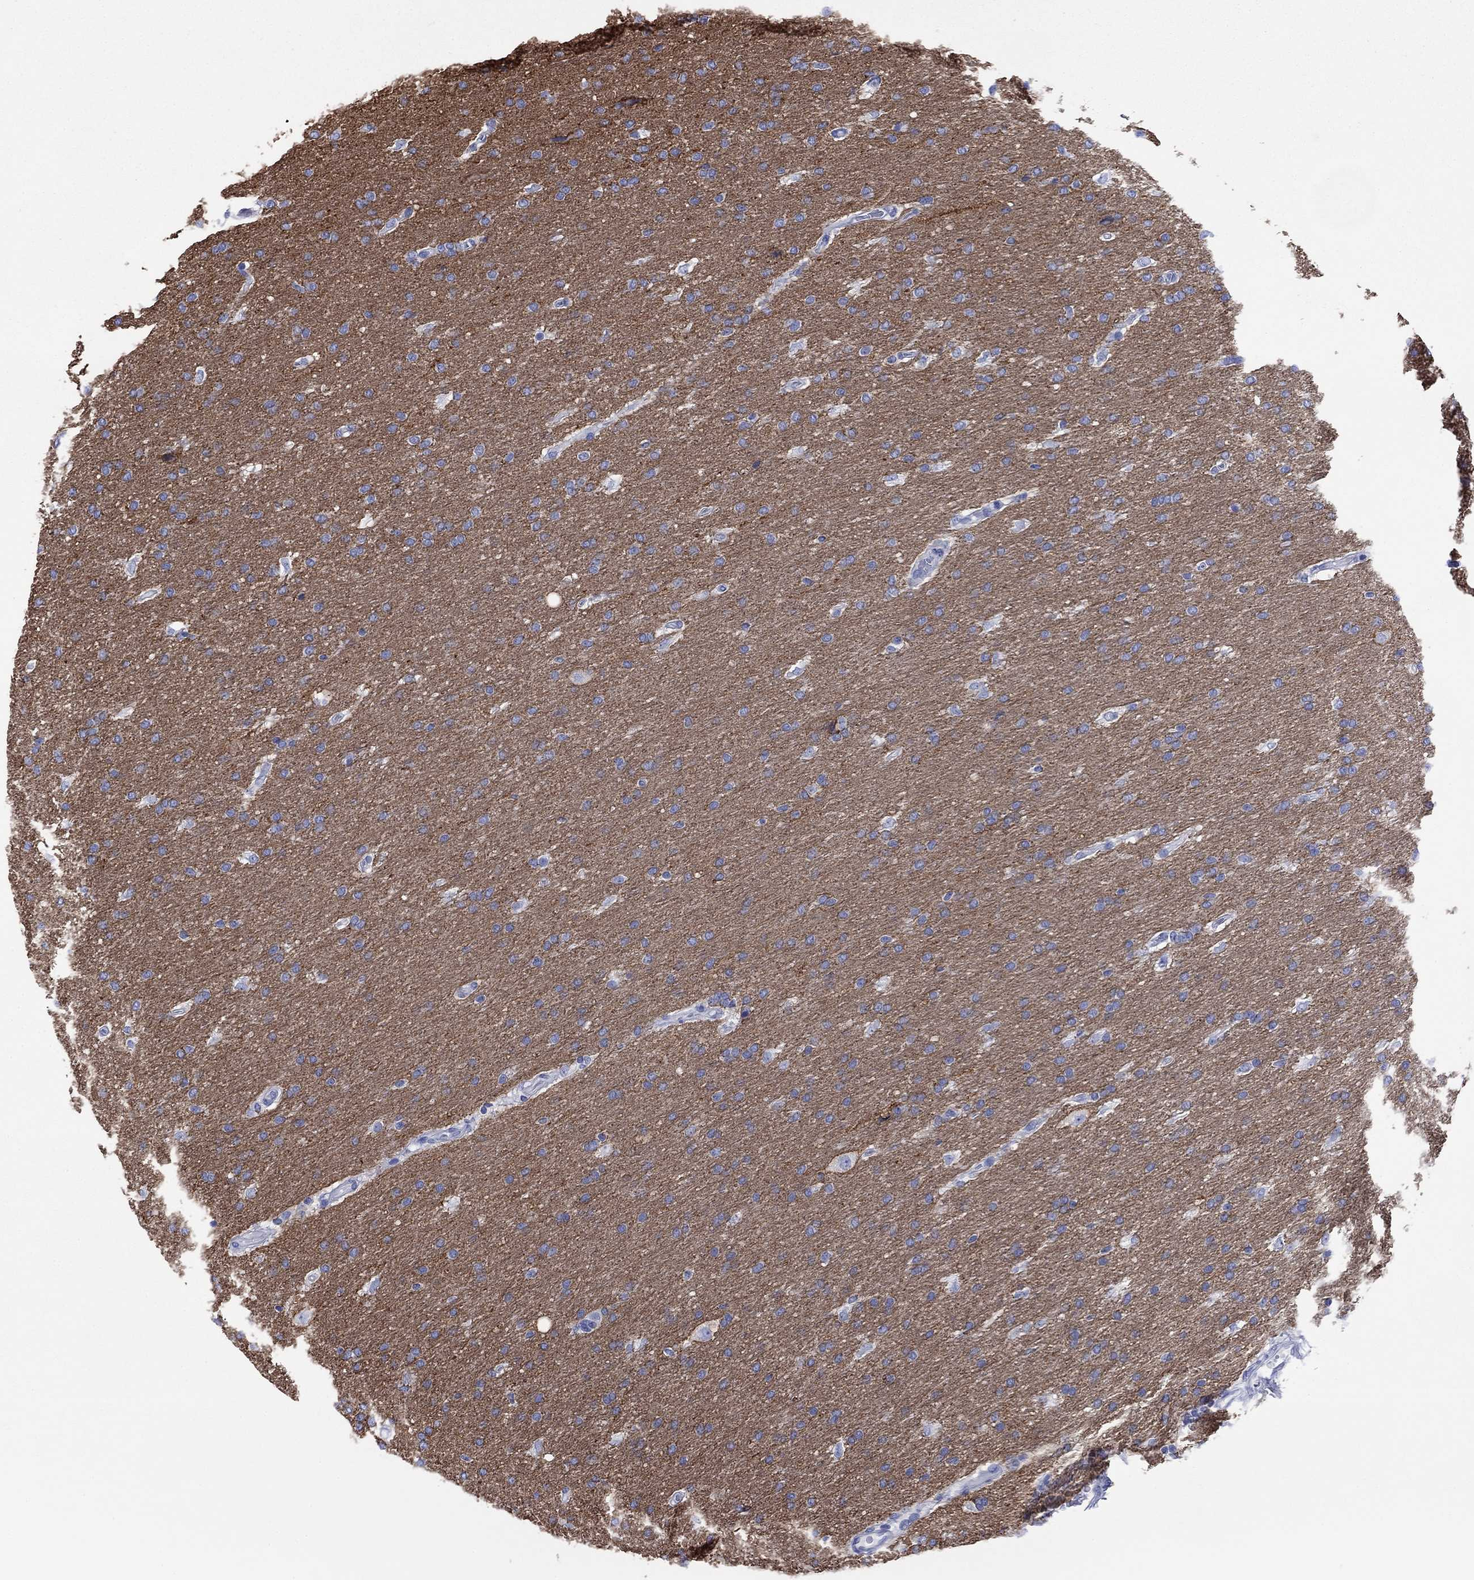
{"staining": {"intensity": "negative", "quantity": "none", "location": "none"}, "tissue": "glioma", "cell_type": "Tumor cells", "image_type": "cancer", "snomed": [{"axis": "morphology", "description": "Glioma, malignant, Low grade"}, {"axis": "topography", "description": "Brain"}], "caption": "Immunohistochemistry (IHC) of malignant glioma (low-grade) reveals no positivity in tumor cells. (DAB immunohistochemistry, high magnification).", "gene": "ATP1B1", "patient": {"sex": "female", "age": 37}}